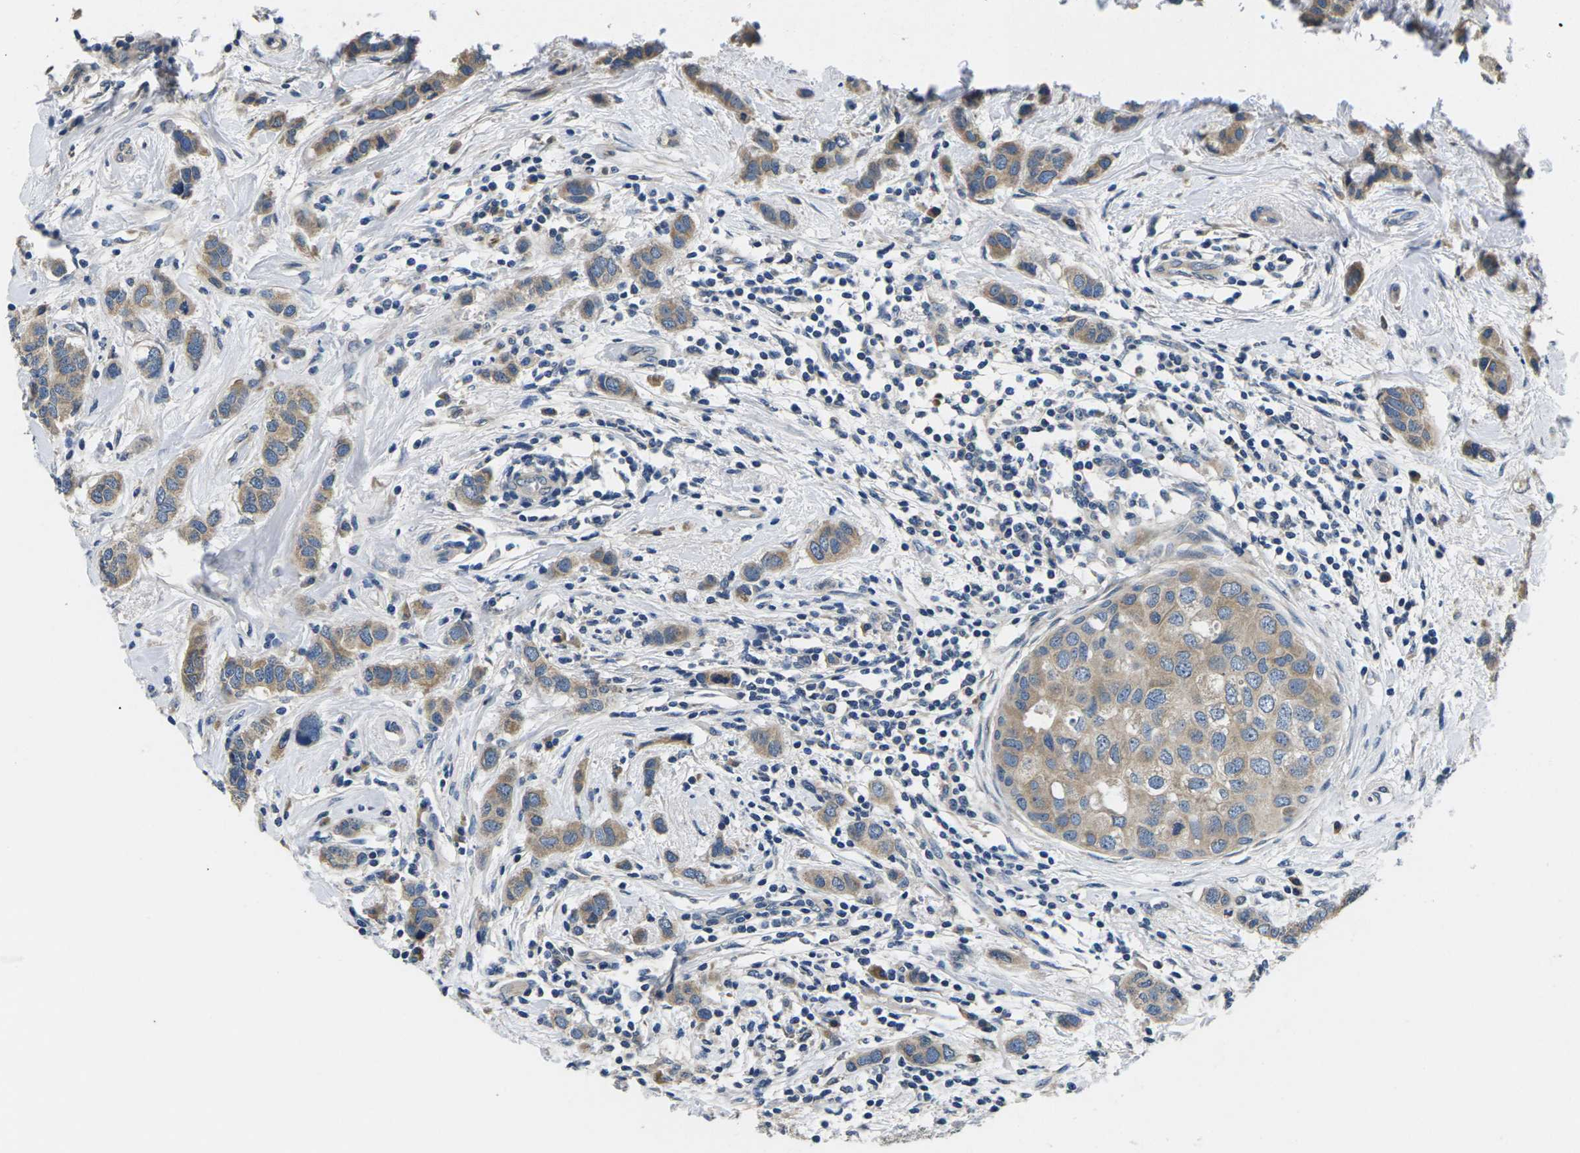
{"staining": {"intensity": "moderate", "quantity": ">75%", "location": "cytoplasmic/membranous"}, "tissue": "breast cancer", "cell_type": "Tumor cells", "image_type": "cancer", "snomed": [{"axis": "morphology", "description": "Duct carcinoma"}, {"axis": "topography", "description": "Breast"}], "caption": "Protein analysis of breast invasive ductal carcinoma tissue exhibits moderate cytoplasmic/membranous expression in about >75% of tumor cells.", "gene": "ERGIC3", "patient": {"sex": "female", "age": 50}}